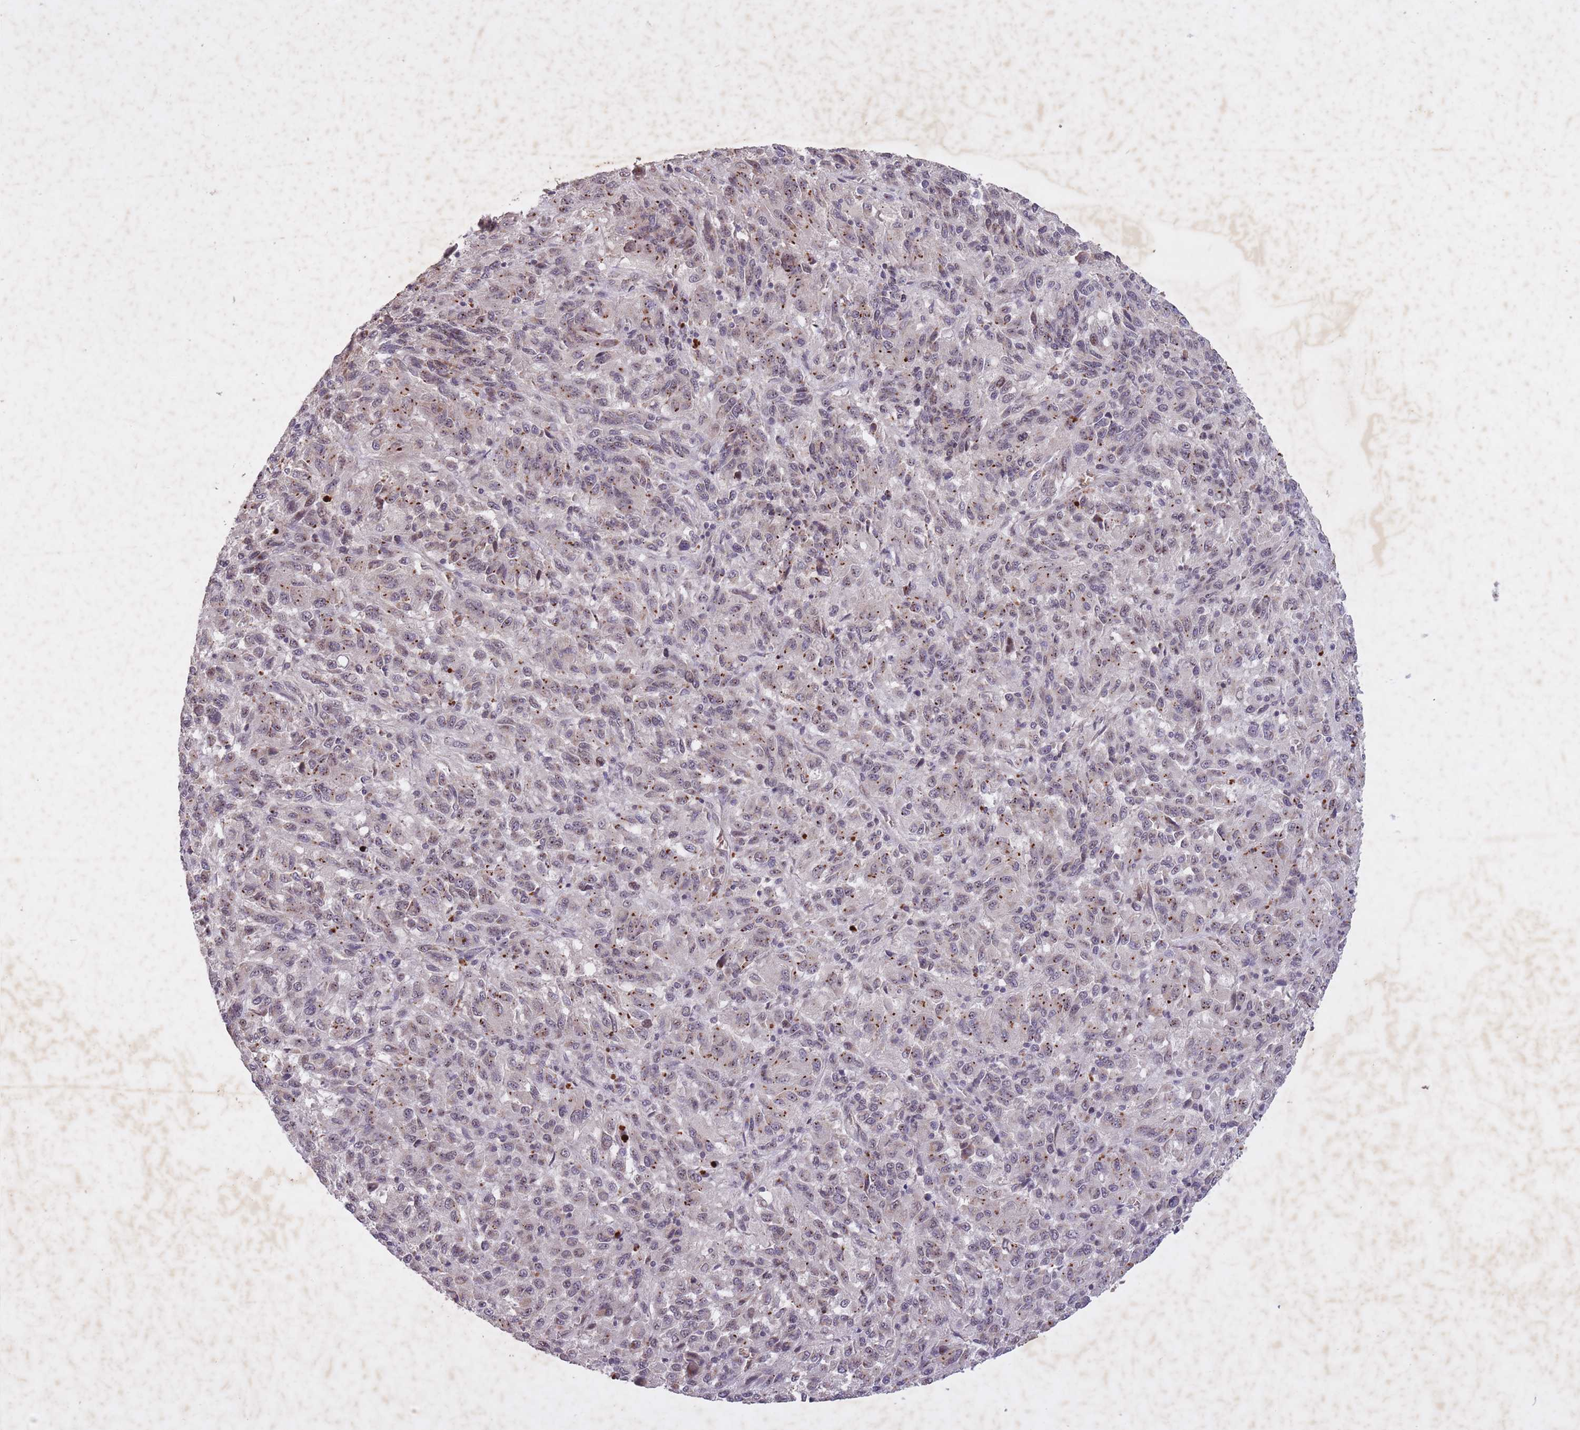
{"staining": {"intensity": "negative", "quantity": "none", "location": "none"}, "tissue": "melanoma", "cell_type": "Tumor cells", "image_type": "cancer", "snomed": [{"axis": "morphology", "description": "Malignant melanoma, Metastatic site"}, {"axis": "topography", "description": "Lung"}], "caption": "Tumor cells show no significant positivity in malignant melanoma (metastatic site).", "gene": "CBX6", "patient": {"sex": "male", "age": 64}}